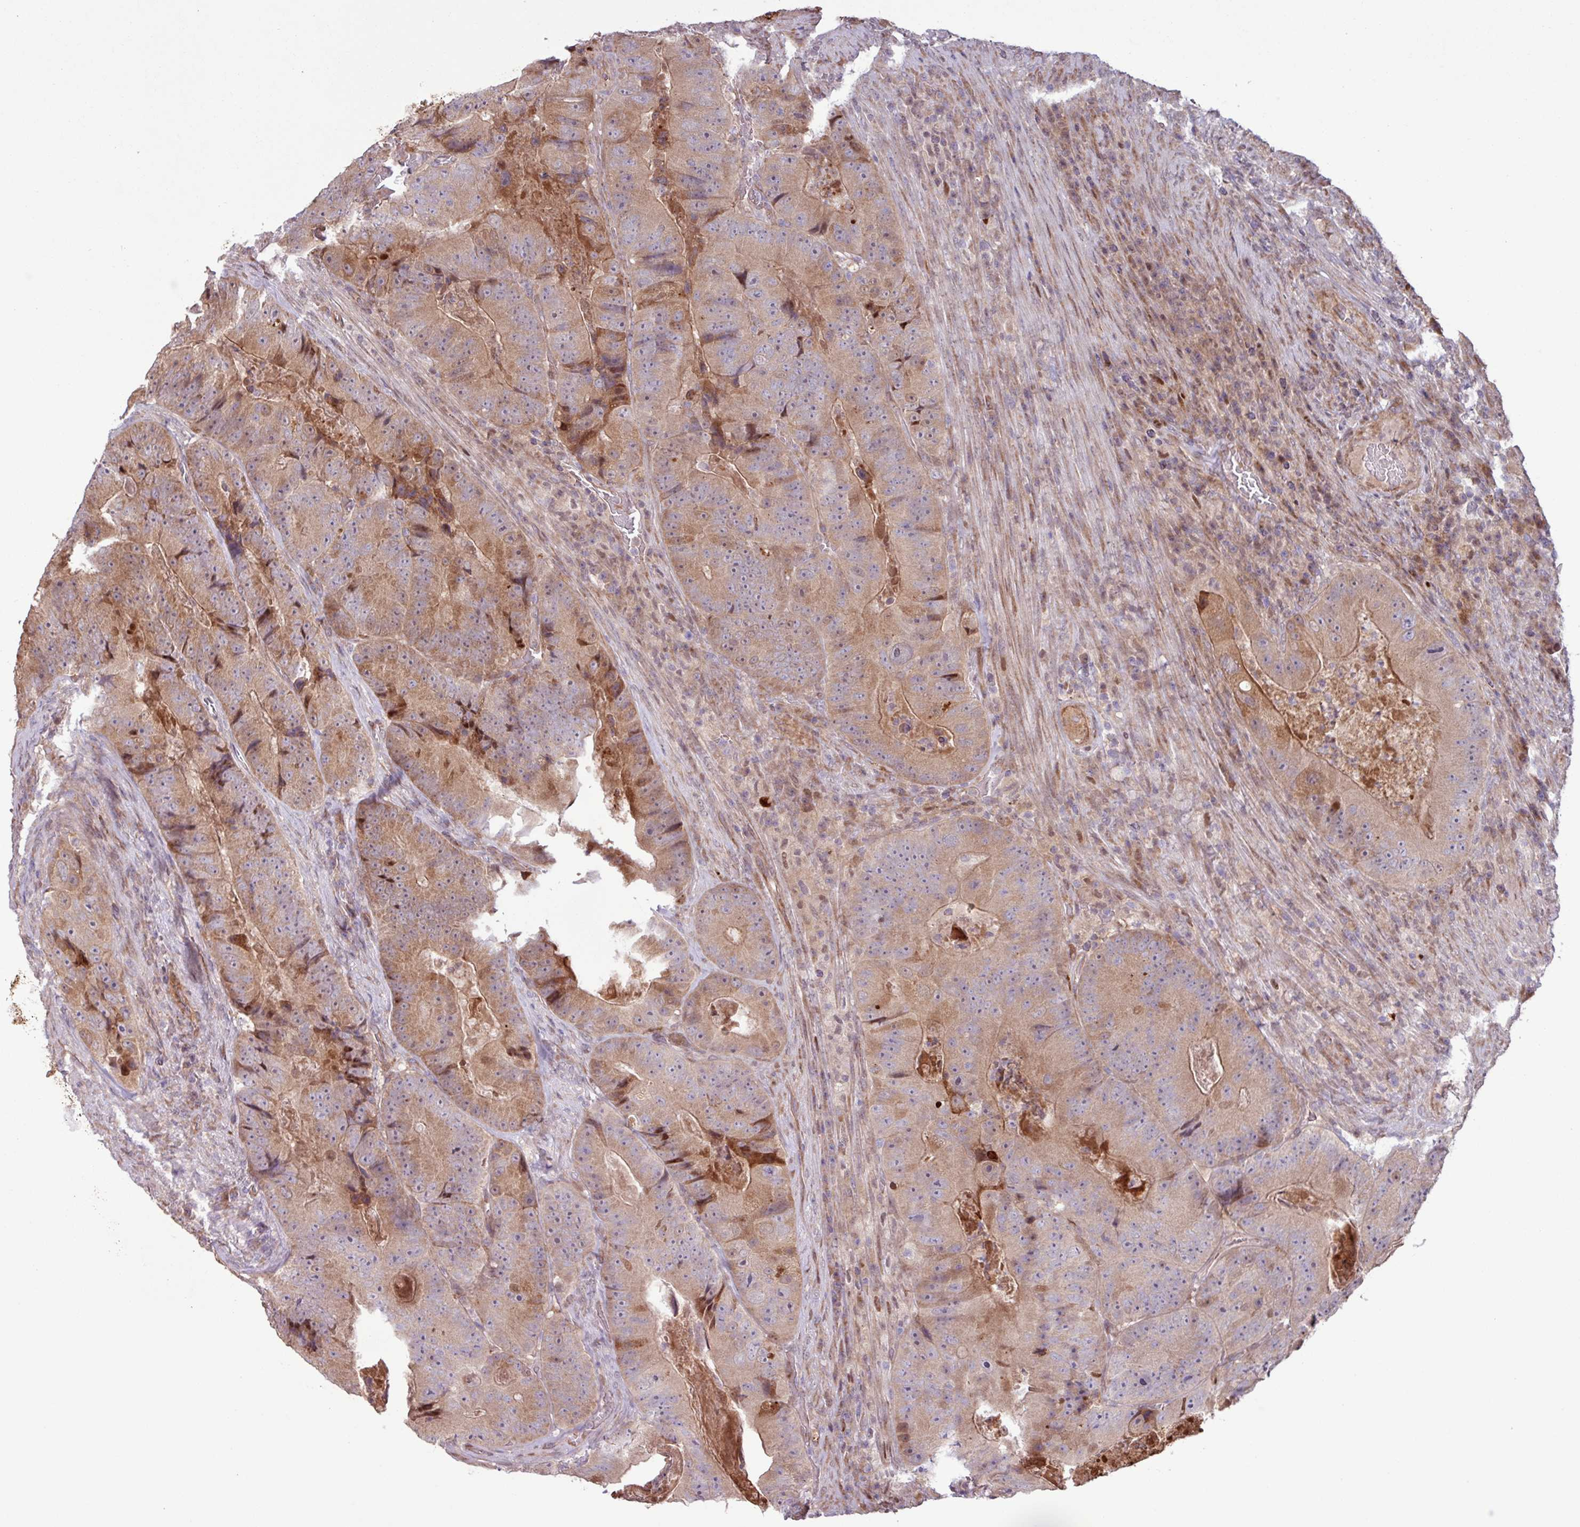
{"staining": {"intensity": "moderate", "quantity": ">75%", "location": "cytoplasmic/membranous"}, "tissue": "colorectal cancer", "cell_type": "Tumor cells", "image_type": "cancer", "snomed": [{"axis": "morphology", "description": "Adenocarcinoma, NOS"}, {"axis": "topography", "description": "Colon"}], "caption": "About >75% of tumor cells in adenocarcinoma (colorectal) display moderate cytoplasmic/membranous protein expression as visualized by brown immunohistochemical staining.", "gene": "PDPR", "patient": {"sex": "female", "age": 86}}